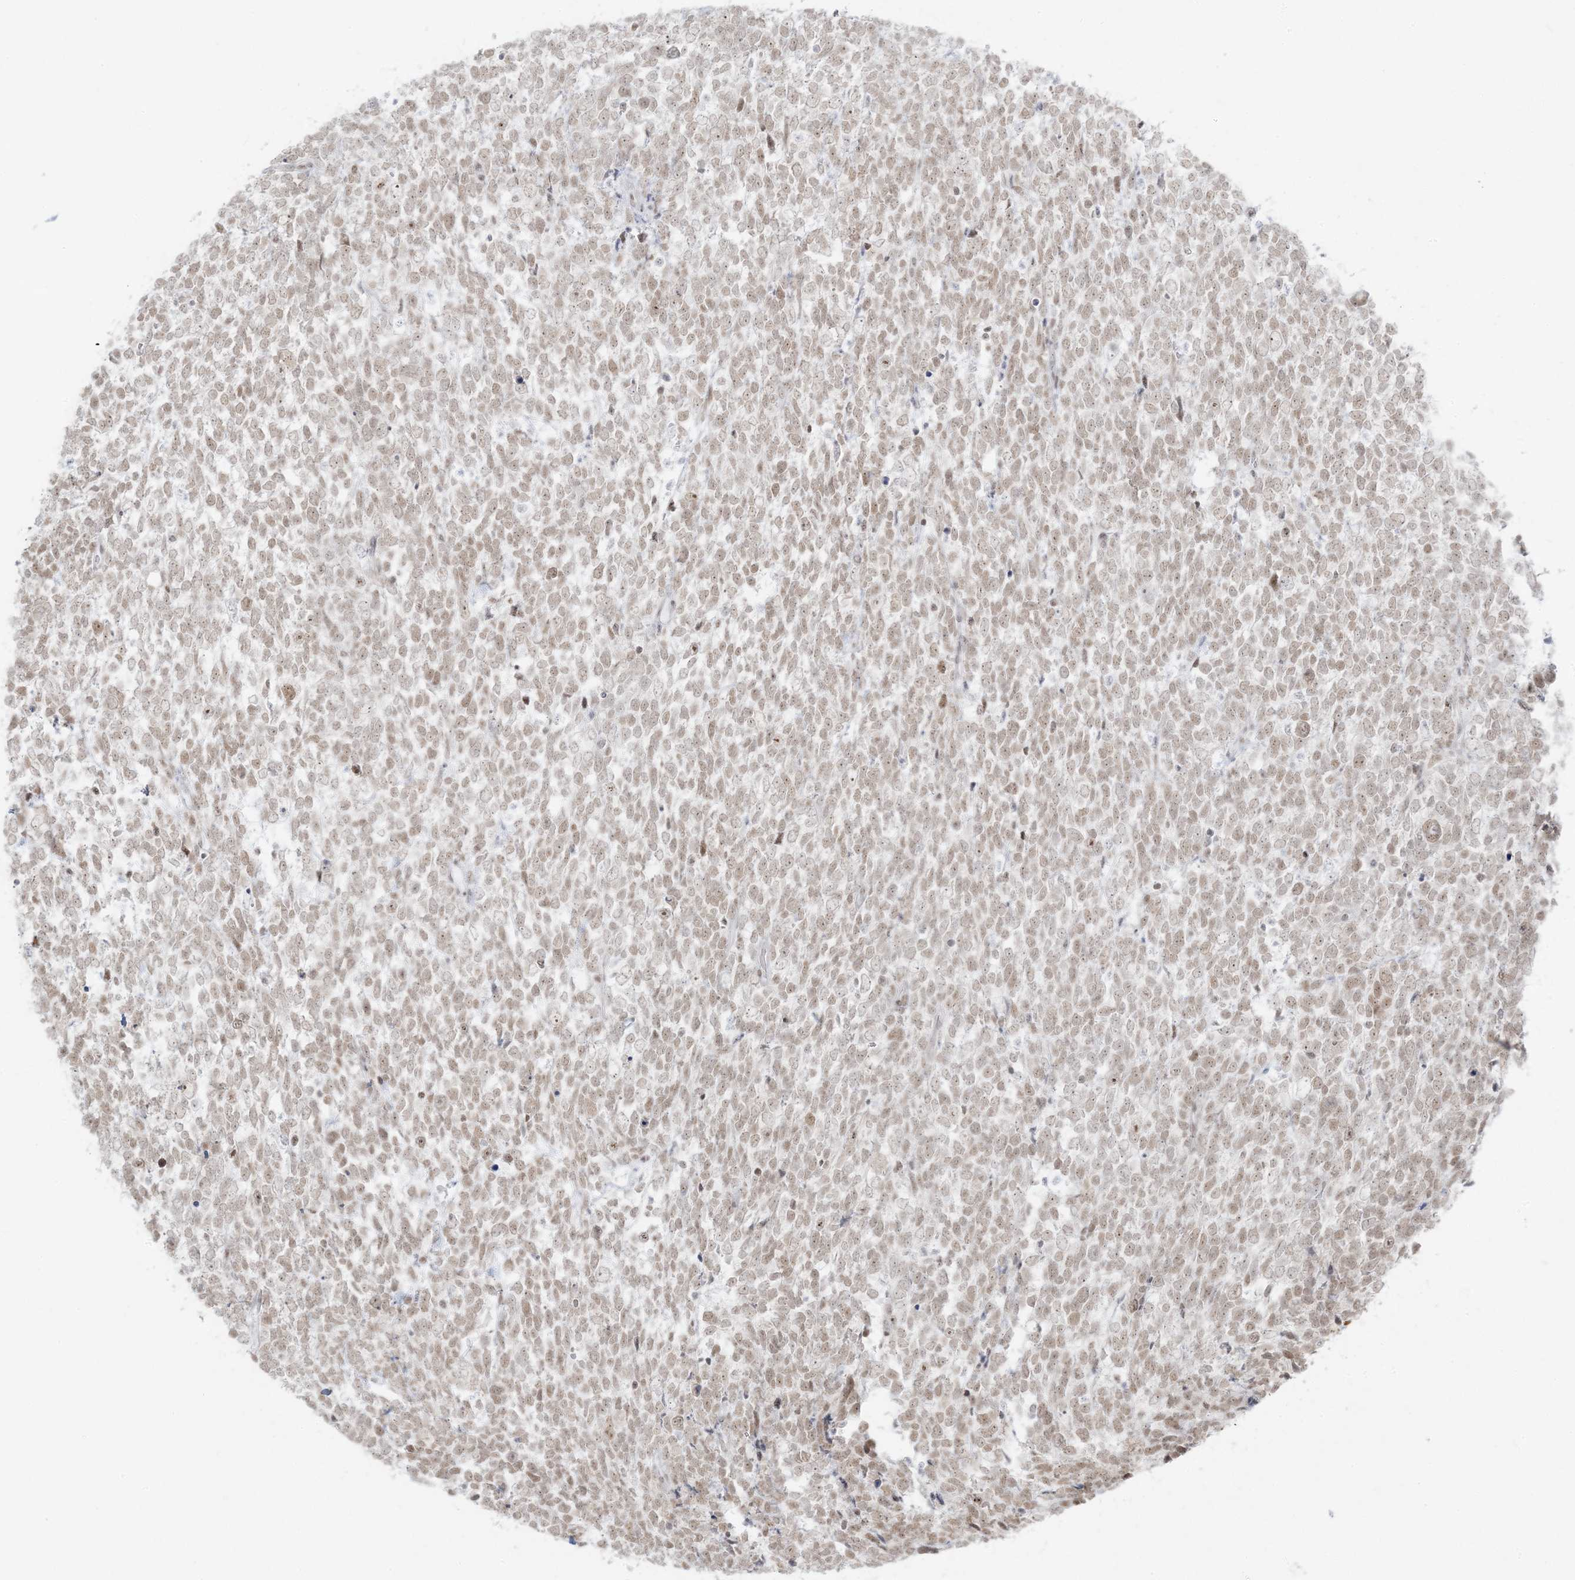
{"staining": {"intensity": "weak", "quantity": ">75%", "location": "nuclear"}, "tissue": "urothelial cancer", "cell_type": "Tumor cells", "image_type": "cancer", "snomed": [{"axis": "morphology", "description": "Urothelial carcinoma, High grade"}, {"axis": "topography", "description": "Urinary bladder"}], "caption": "Urothelial carcinoma (high-grade) tissue demonstrates weak nuclear positivity in about >75% of tumor cells, visualized by immunohistochemistry.", "gene": "ZNF787", "patient": {"sex": "female", "age": 82}}